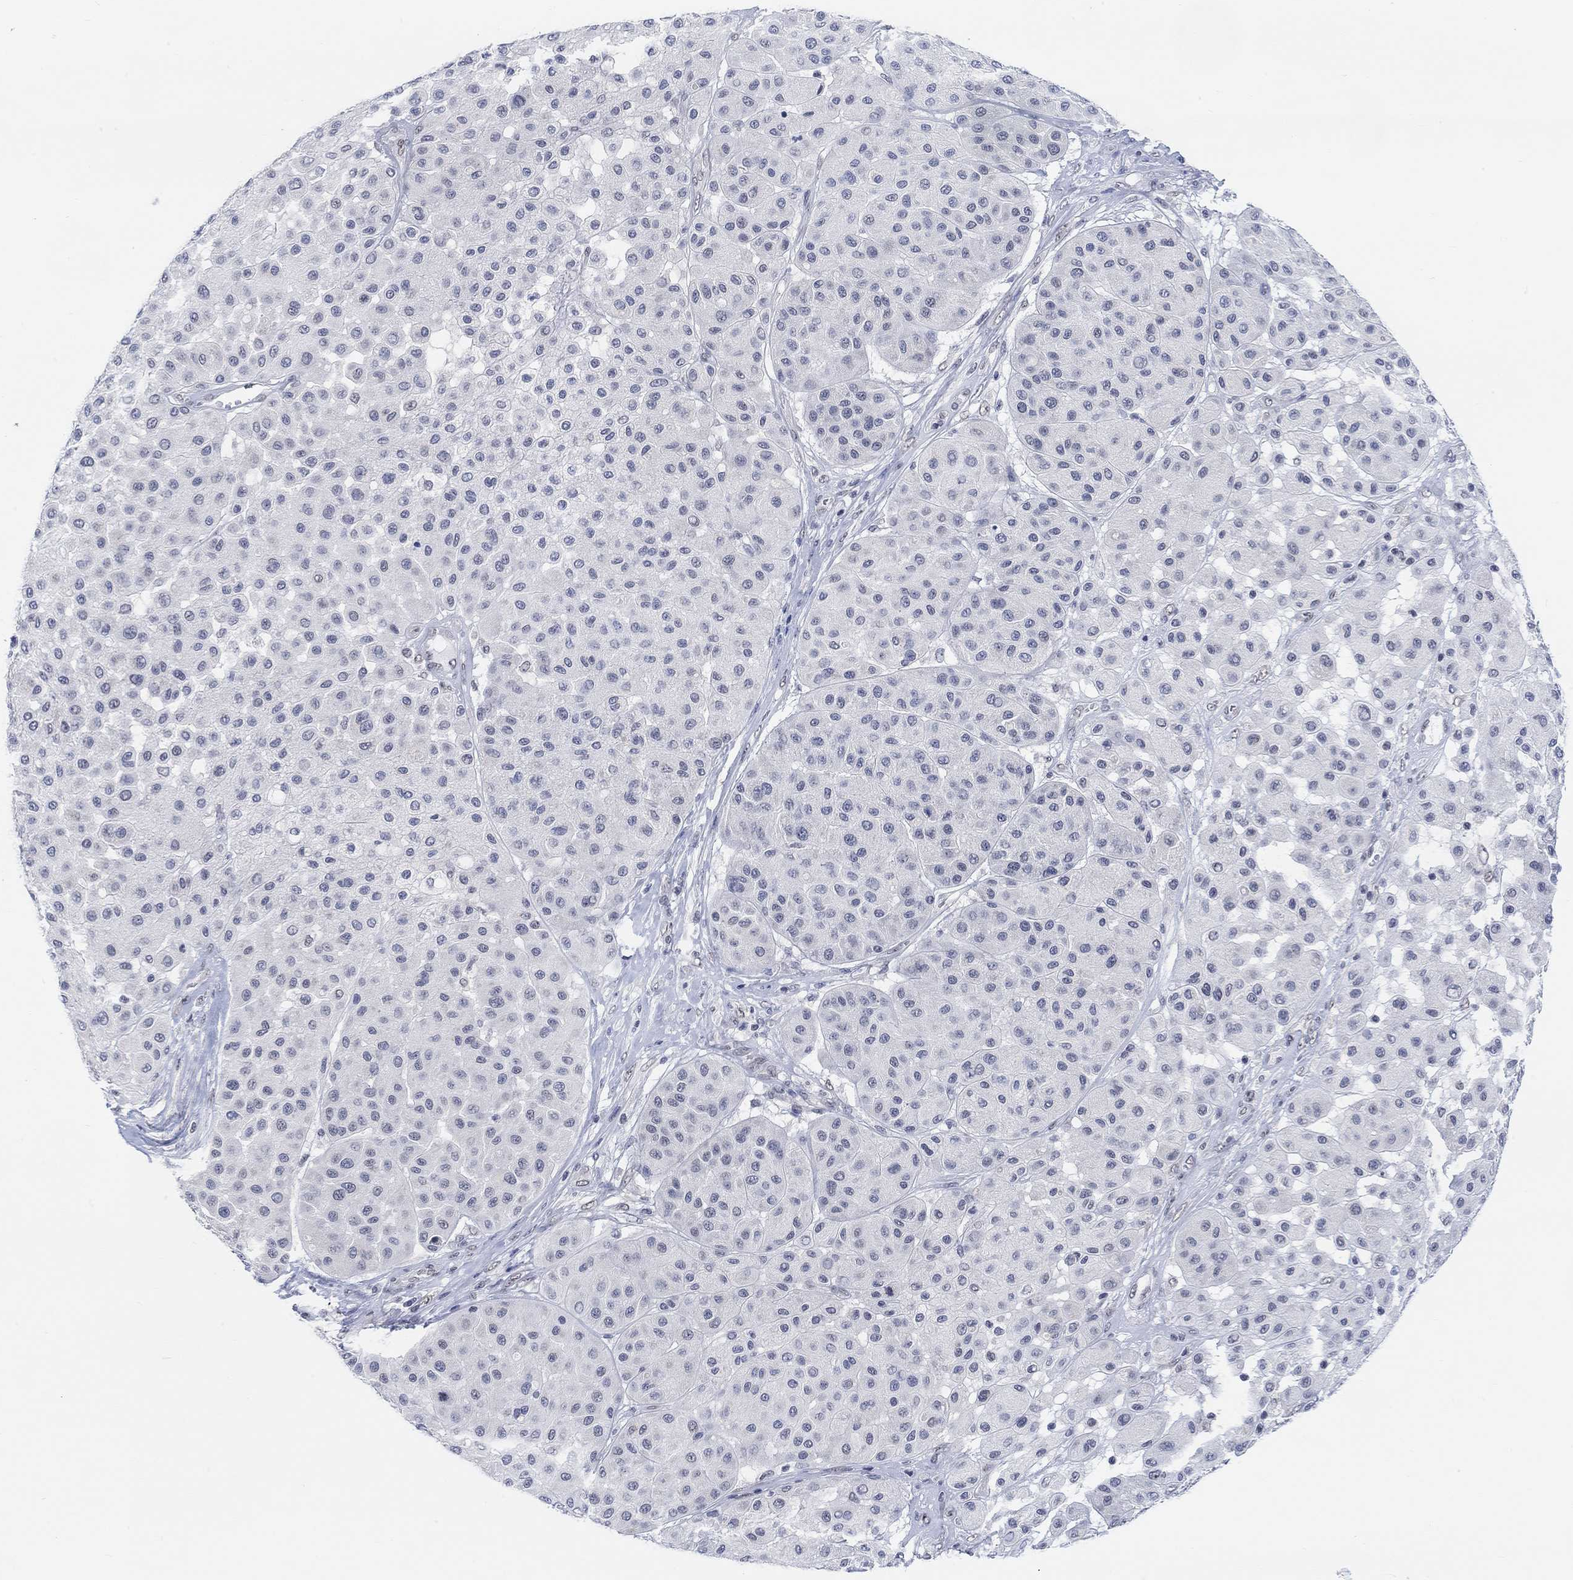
{"staining": {"intensity": "negative", "quantity": "none", "location": "none"}, "tissue": "melanoma", "cell_type": "Tumor cells", "image_type": "cancer", "snomed": [{"axis": "morphology", "description": "Malignant melanoma, Metastatic site"}, {"axis": "topography", "description": "Smooth muscle"}], "caption": "Micrograph shows no significant protein expression in tumor cells of malignant melanoma (metastatic site).", "gene": "PURG", "patient": {"sex": "male", "age": 41}}